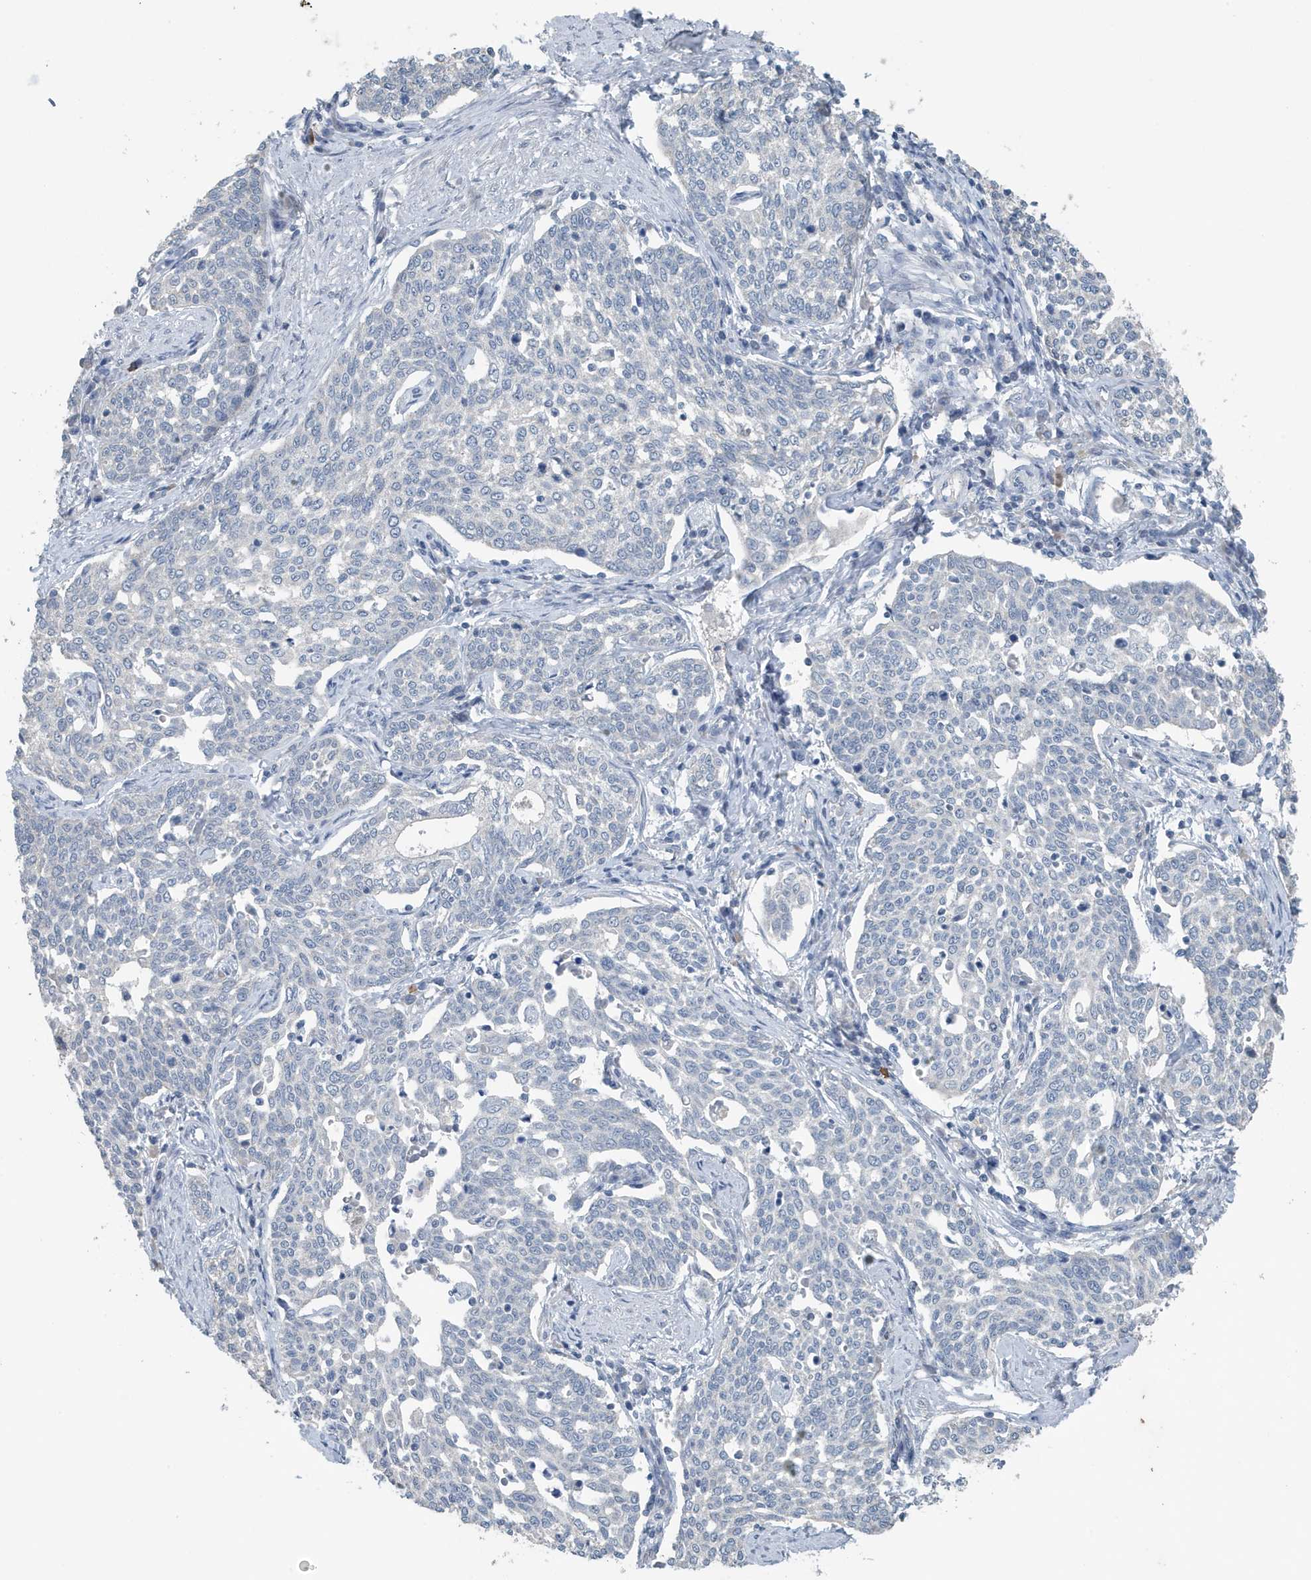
{"staining": {"intensity": "negative", "quantity": "none", "location": "none"}, "tissue": "cervical cancer", "cell_type": "Tumor cells", "image_type": "cancer", "snomed": [{"axis": "morphology", "description": "Squamous cell carcinoma, NOS"}, {"axis": "topography", "description": "Cervix"}], "caption": "Cervical squamous cell carcinoma stained for a protein using IHC displays no expression tumor cells.", "gene": "UGT2B4", "patient": {"sex": "female", "age": 34}}